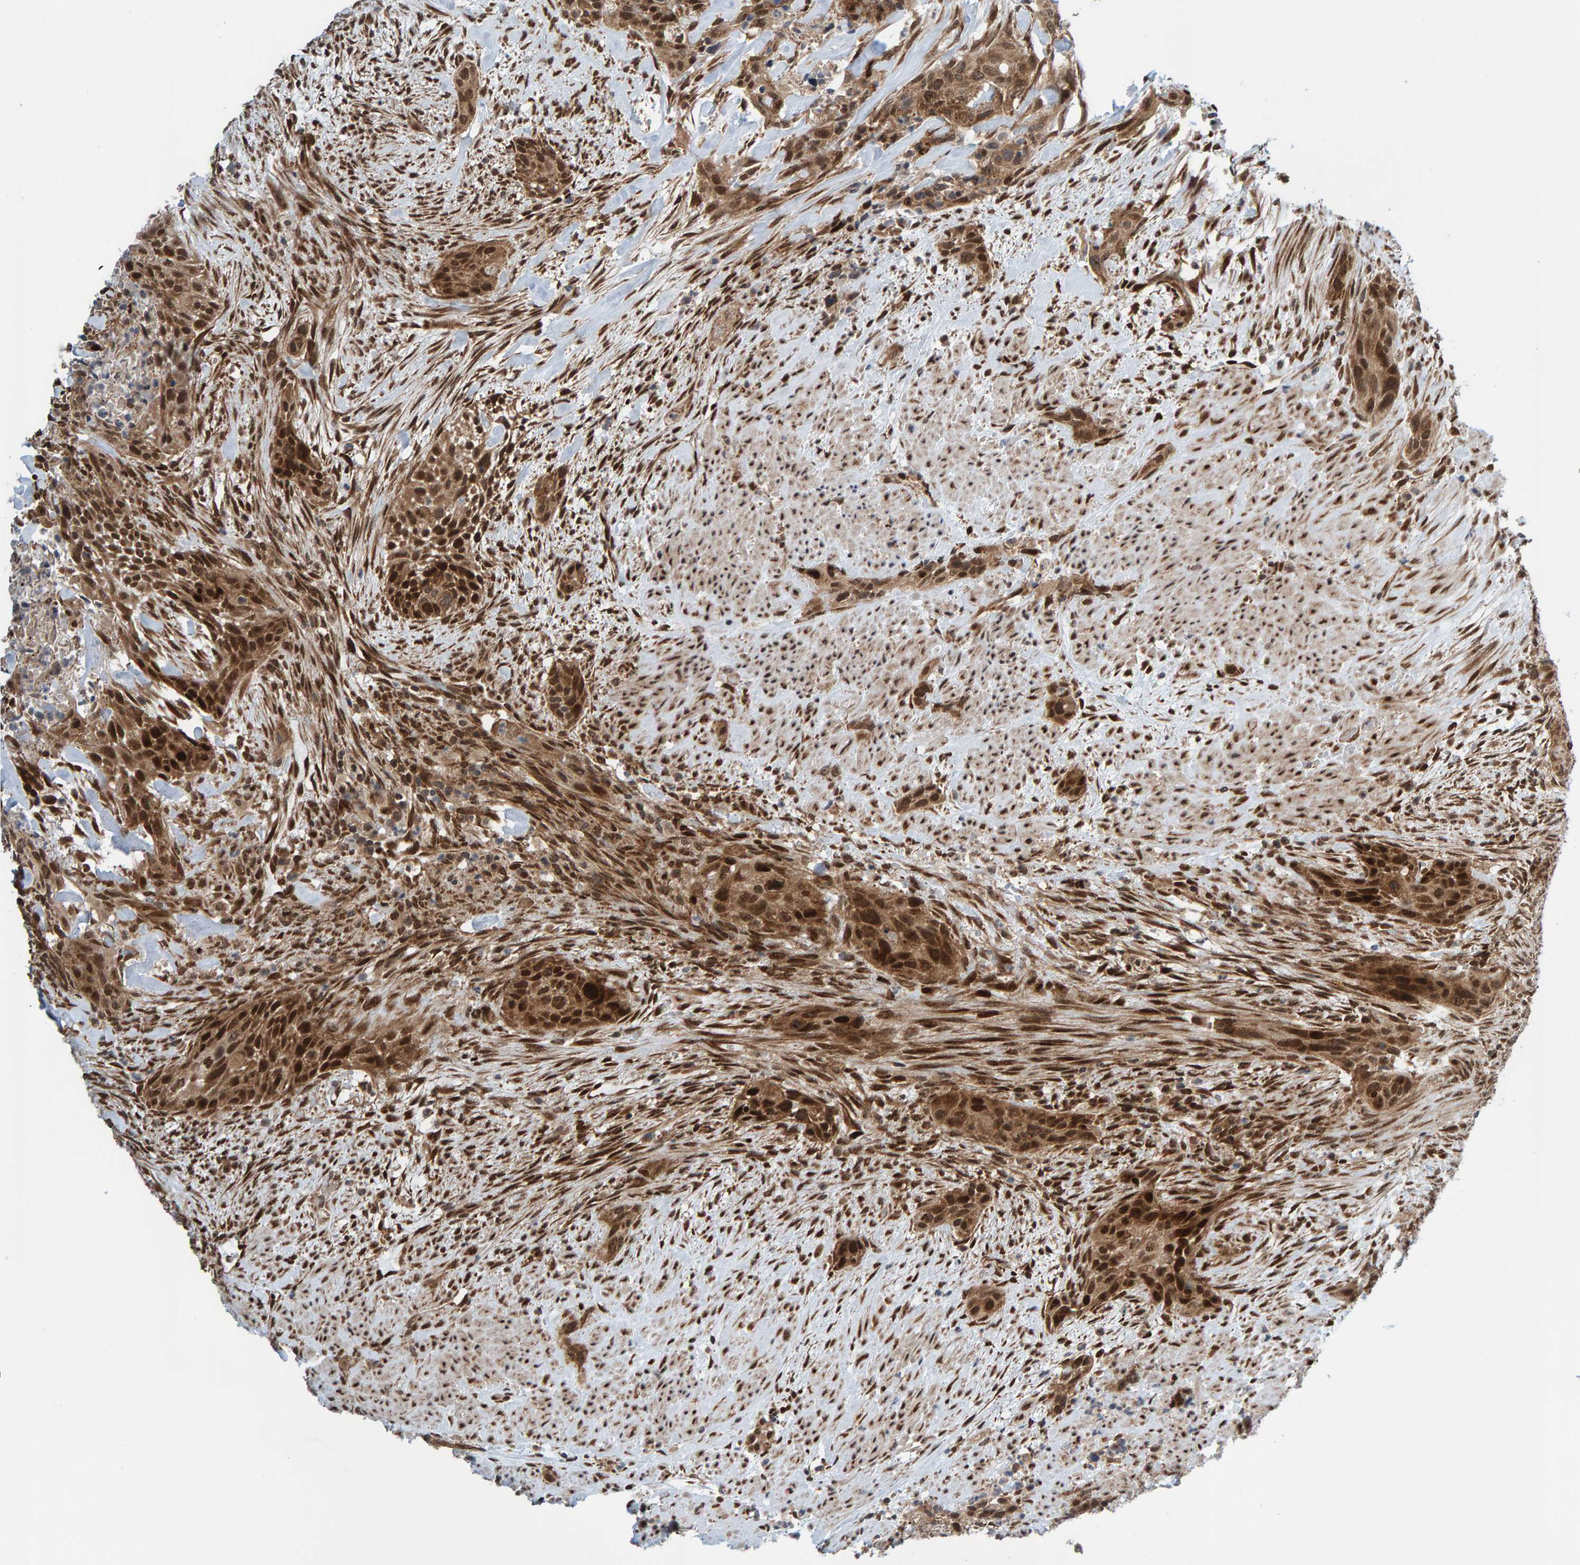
{"staining": {"intensity": "moderate", "quantity": ">75%", "location": "cytoplasmic/membranous,nuclear"}, "tissue": "urothelial cancer", "cell_type": "Tumor cells", "image_type": "cancer", "snomed": [{"axis": "morphology", "description": "Urothelial carcinoma, High grade"}, {"axis": "topography", "description": "Urinary bladder"}], "caption": "This is a micrograph of immunohistochemistry staining of urothelial cancer, which shows moderate expression in the cytoplasmic/membranous and nuclear of tumor cells.", "gene": "ZNF366", "patient": {"sex": "male", "age": 35}}